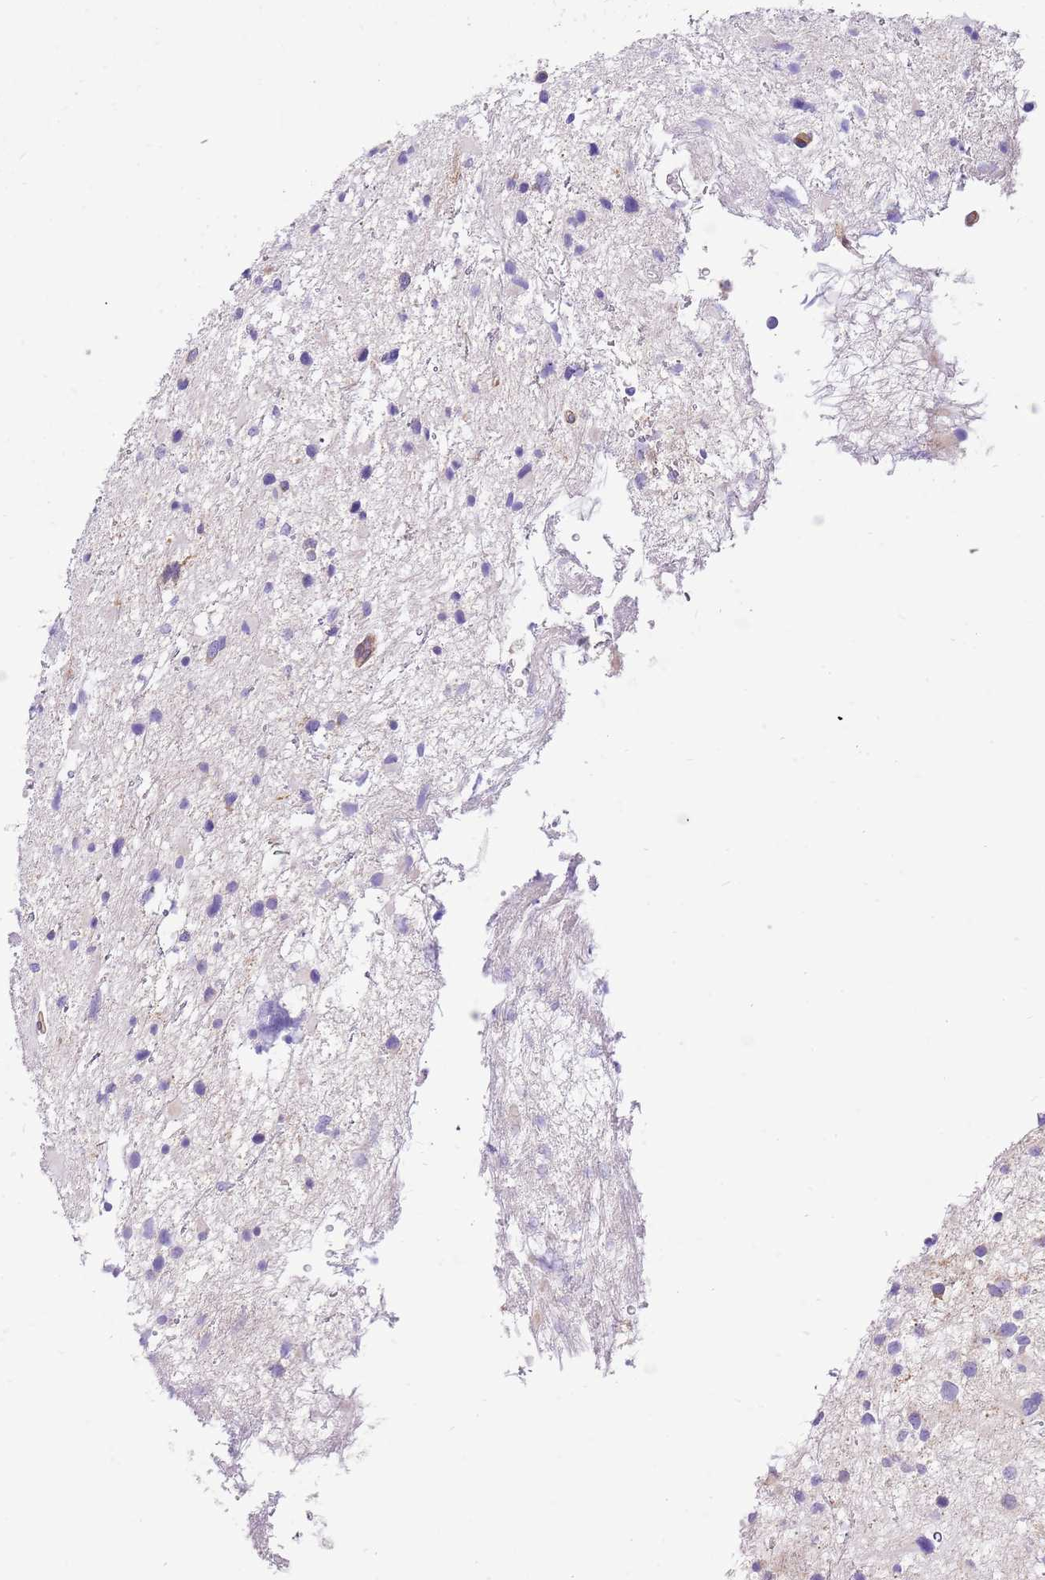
{"staining": {"intensity": "moderate", "quantity": "<25%", "location": "cytoplasmic/membranous"}, "tissue": "glioma", "cell_type": "Tumor cells", "image_type": "cancer", "snomed": [{"axis": "morphology", "description": "Glioma, malignant, Low grade"}, {"axis": "topography", "description": "Brain"}], "caption": "An image showing moderate cytoplasmic/membranous expression in approximately <25% of tumor cells in glioma, as visualized by brown immunohistochemical staining.", "gene": "SERINC3", "patient": {"sex": "female", "age": 32}}